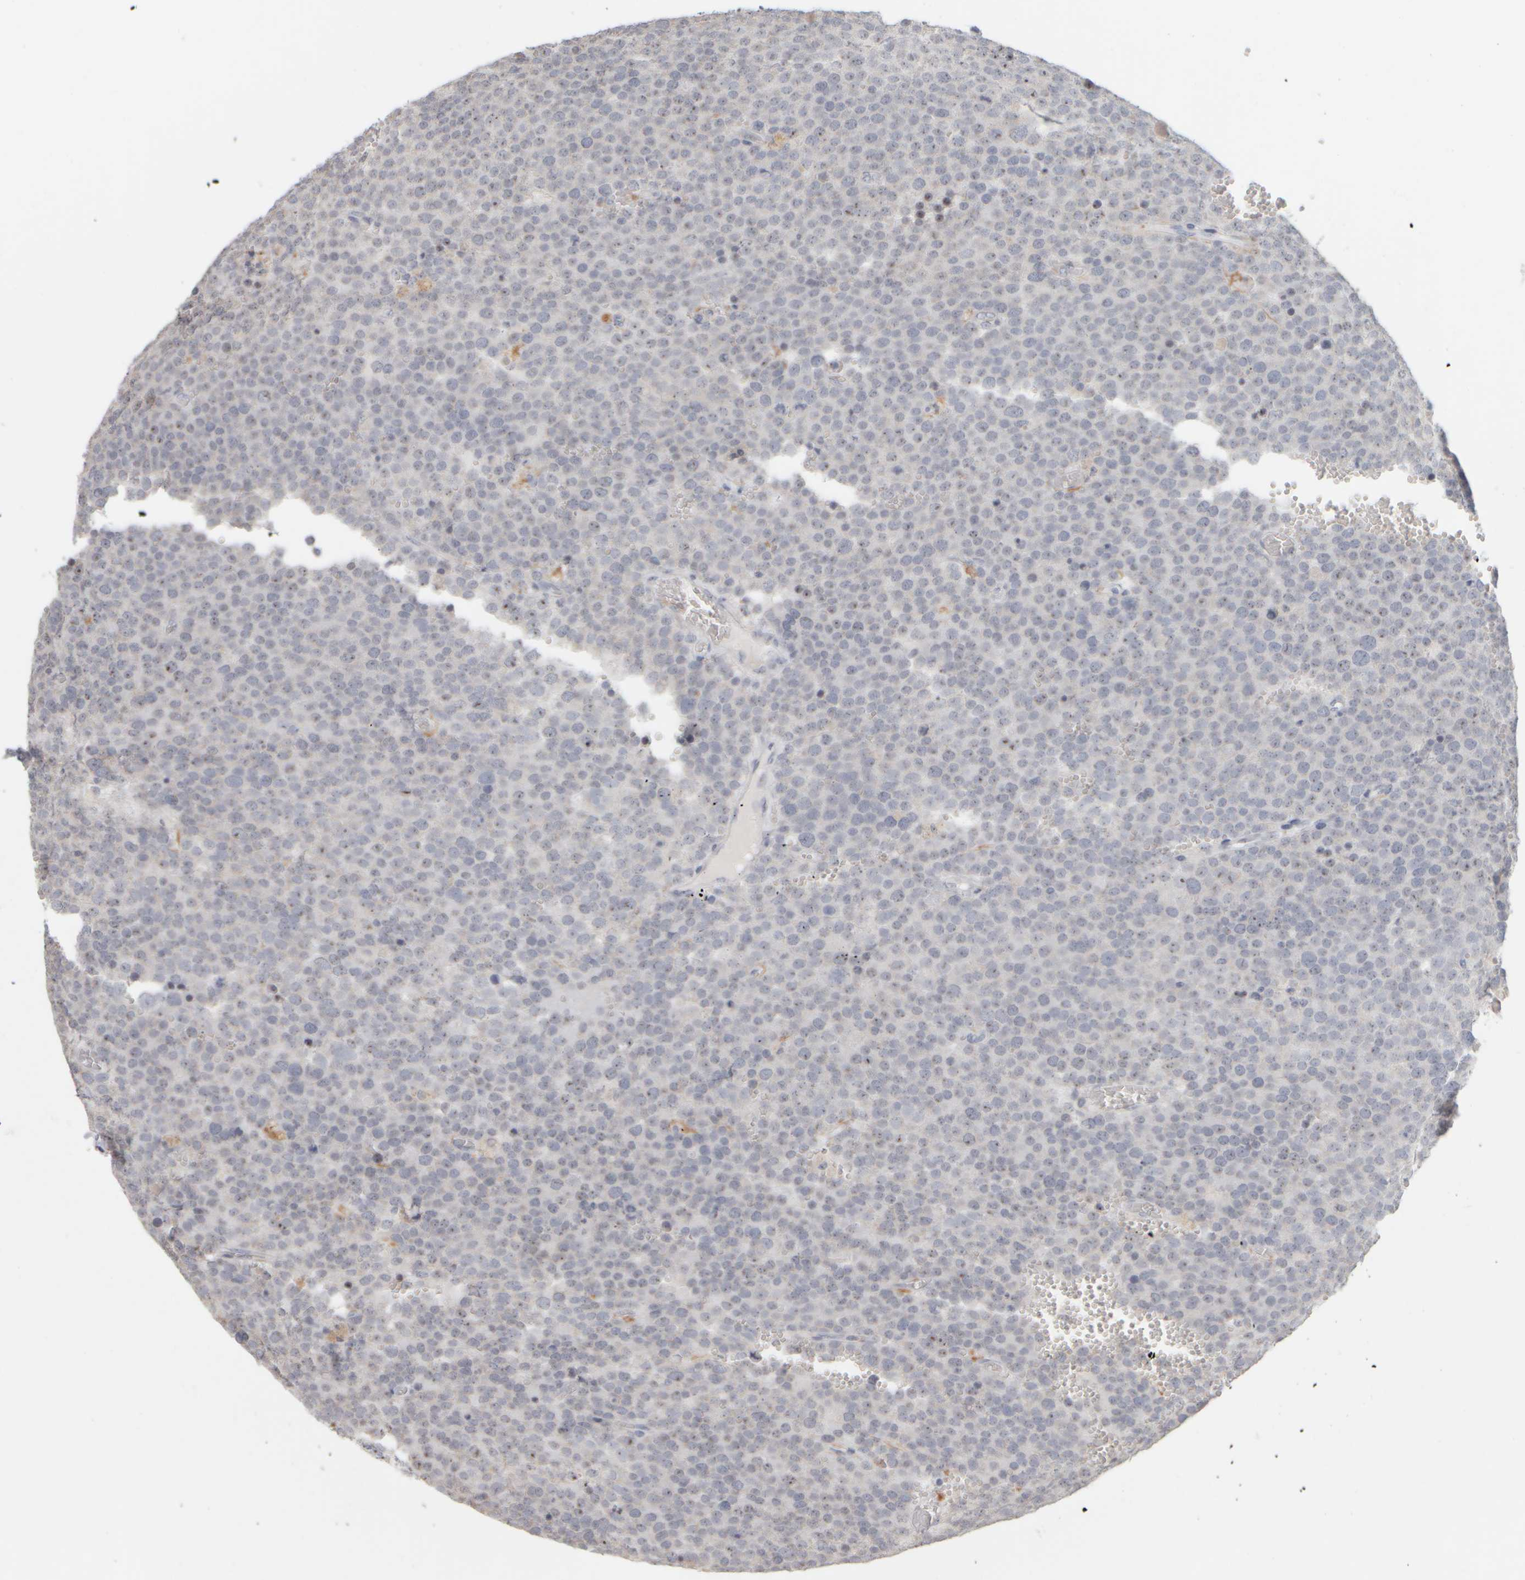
{"staining": {"intensity": "moderate", "quantity": "<25%", "location": "nuclear"}, "tissue": "testis cancer", "cell_type": "Tumor cells", "image_type": "cancer", "snomed": [{"axis": "morphology", "description": "Normal tissue, NOS"}, {"axis": "morphology", "description": "Seminoma, NOS"}, {"axis": "topography", "description": "Testis"}], "caption": "The micrograph shows a brown stain indicating the presence of a protein in the nuclear of tumor cells in testis seminoma. Immunohistochemistry (ihc) stains the protein in brown and the nuclei are stained blue.", "gene": "DCXR", "patient": {"sex": "male", "age": 71}}